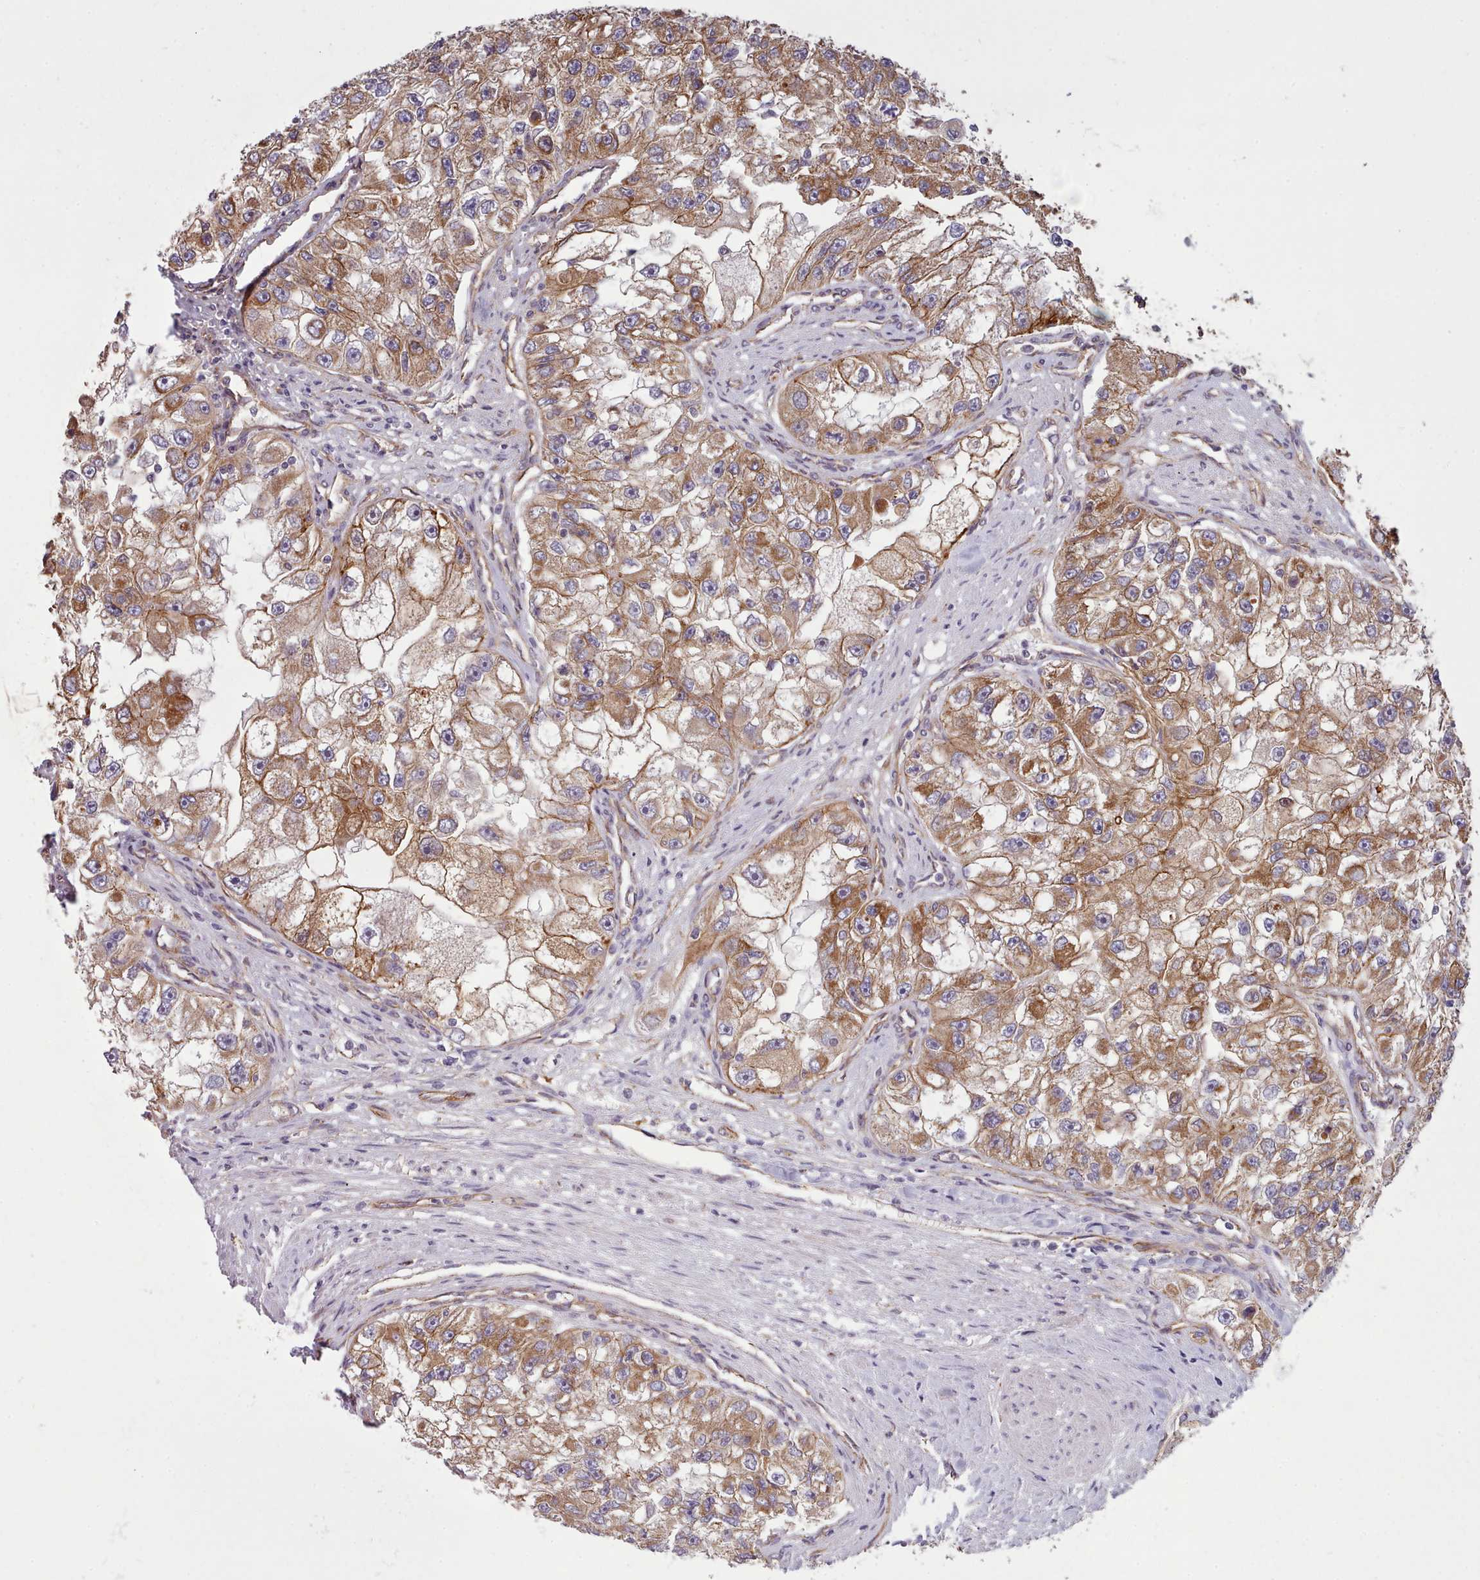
{"staining": {"intensity": "moderate", "quantity": ">75%", "location": "cytoplasmic/membranous"}, "tissue": "renal cancer", "cell_type": "Tumor cells", "image_type": "cancer", "snomed": [{"axis": "morphology", "description": "Adenocarcinoma, NOS"}, {"axis": "topography", "description": "Kidney"}], "caption": "Moderate cytoplasmic/membranous staining for a protein is identified in about >75% of tumor cells of renal cancer (adenocarcinoma) using immunohistochemistry.", "gene": "MRPL46", "patient": {"sex": "male", "age": 63}}